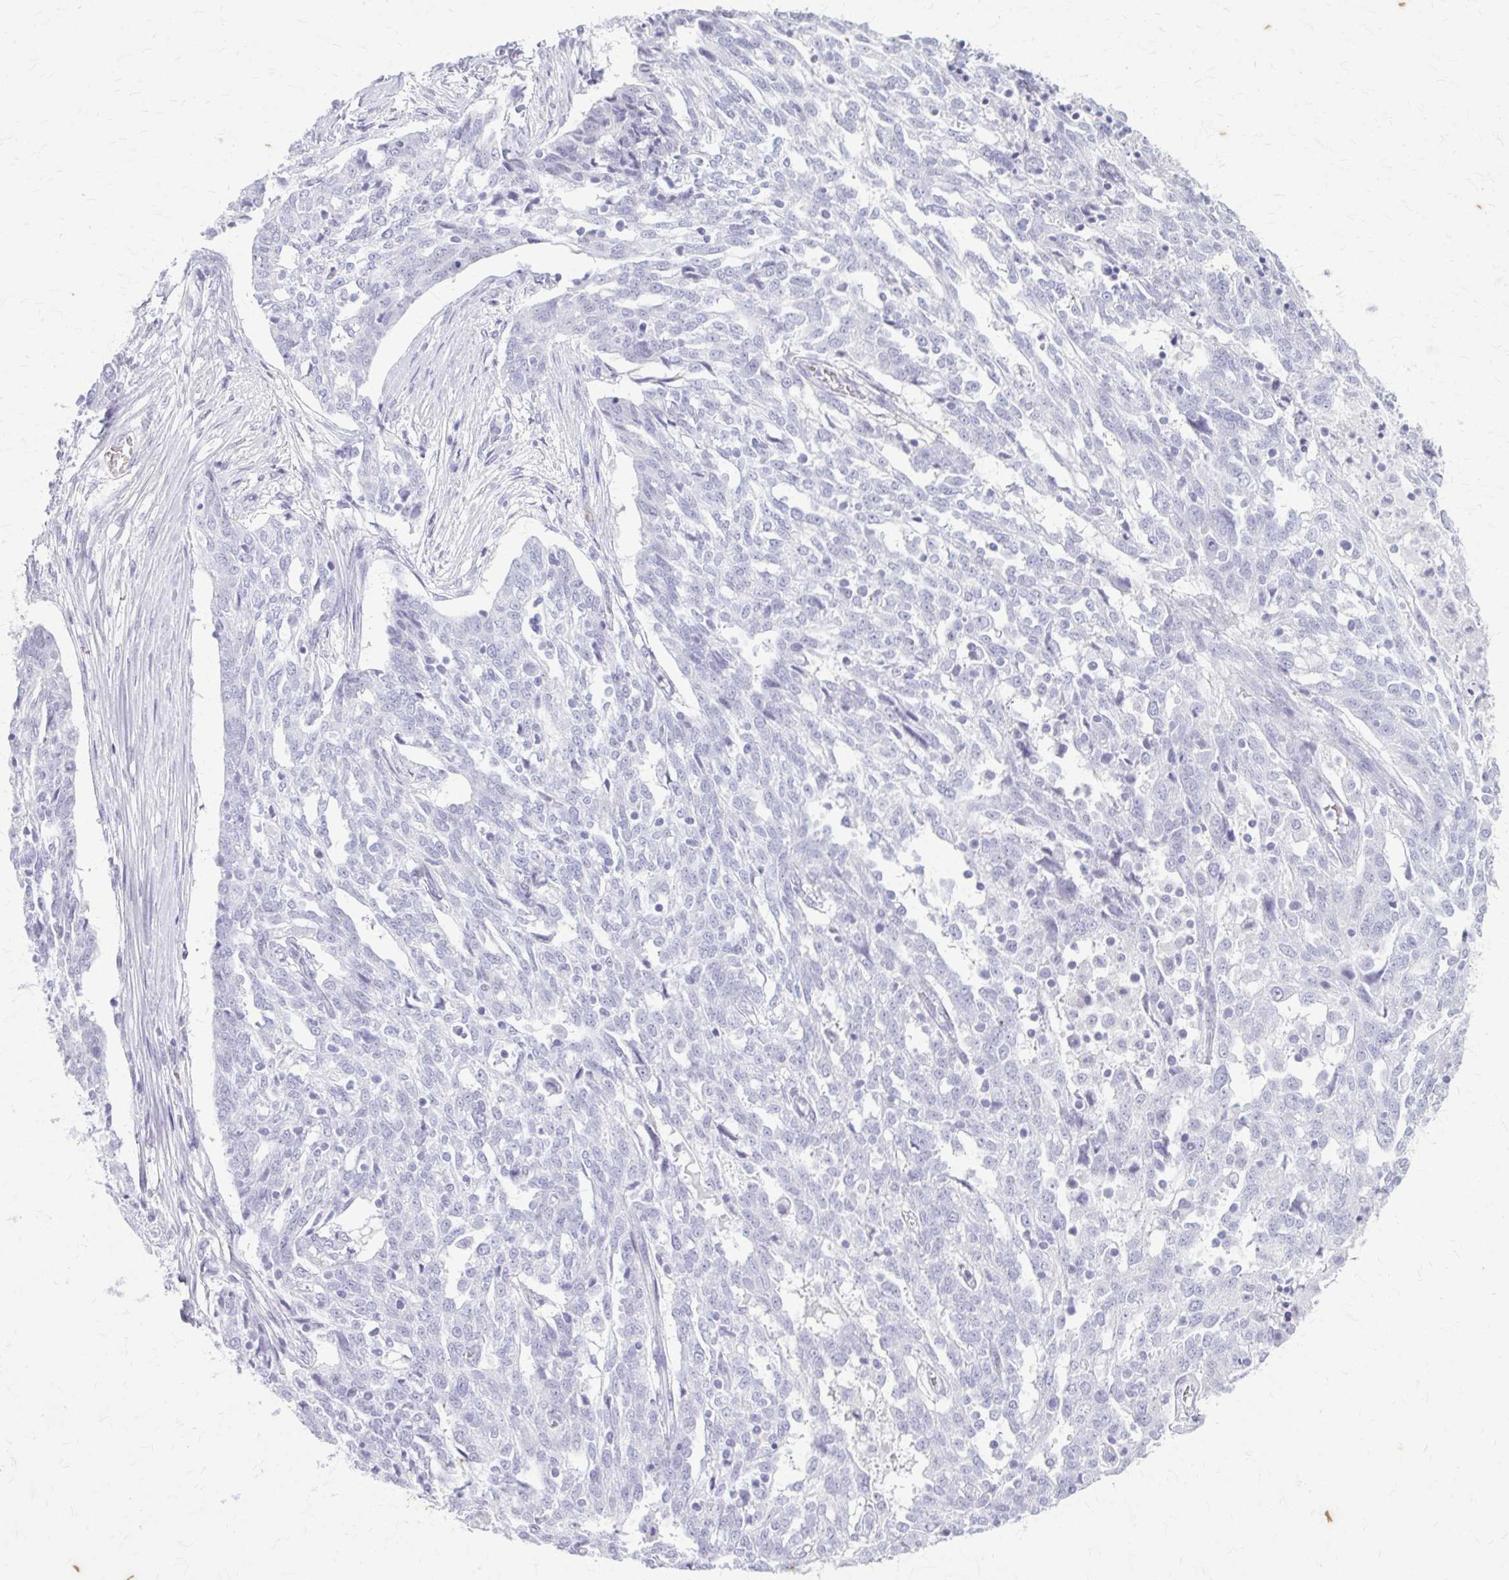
{"staining": {"intensity": "negative", "quantity": "none", "location": "none"}, "tissue": "ovarian cancer", "cell_type": "Tumor cells", "image_type": "cancer", "snomed": [{"axis": "morphology", "description": "Cystadenocarcinoma, serous, NOS"}, {"axis": "topography", "description": "Ovary"}], "caption": "High magnification brightfield microscopy of ovarian serous cystadenocarcinoma stained with DAB (3,3'-diaminobenzidine) (brown) and counterstained with hematoxylin (blue): tumor cells show no significant expression.", "gene": "KRT5", "patient": {"sex": "female", "age": 67}}